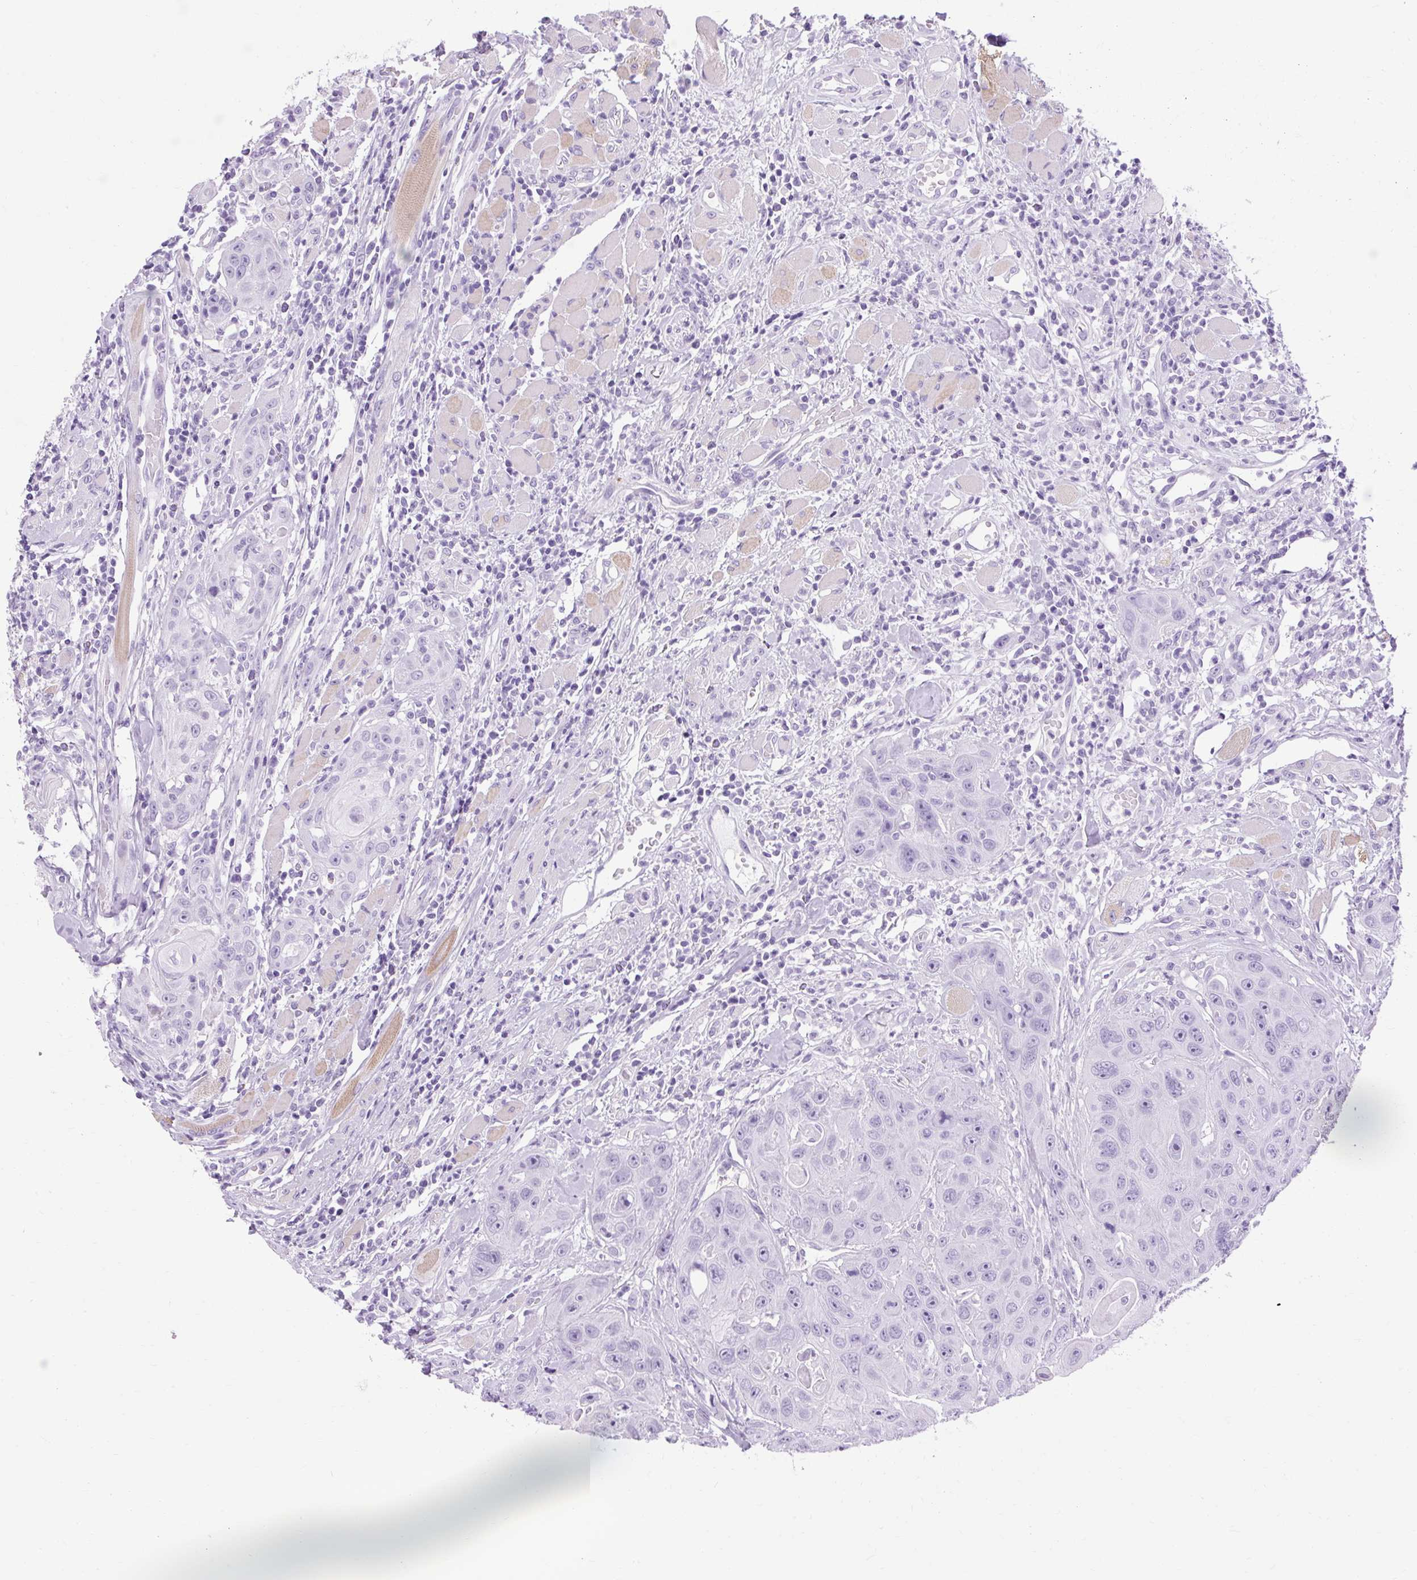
{"staining": {"intensity": "negative", "quantity": "none", "location": "none"}, "tissue": "head and neck cancer", "cell_type": "Tumor cells", "image_type": "cancer", "snomed": [{"axis": "morphology", "description": "Squamous cell carcinoma, NOS"}, {"axis": "topography", "description": "Head-Neck"}], "caption": "Tumor cells show no significant protein expression in squamous cell carcinoma (head and neck).", "gene": "B3GNT4", "patient": {"sex": "female", "age": 59}}